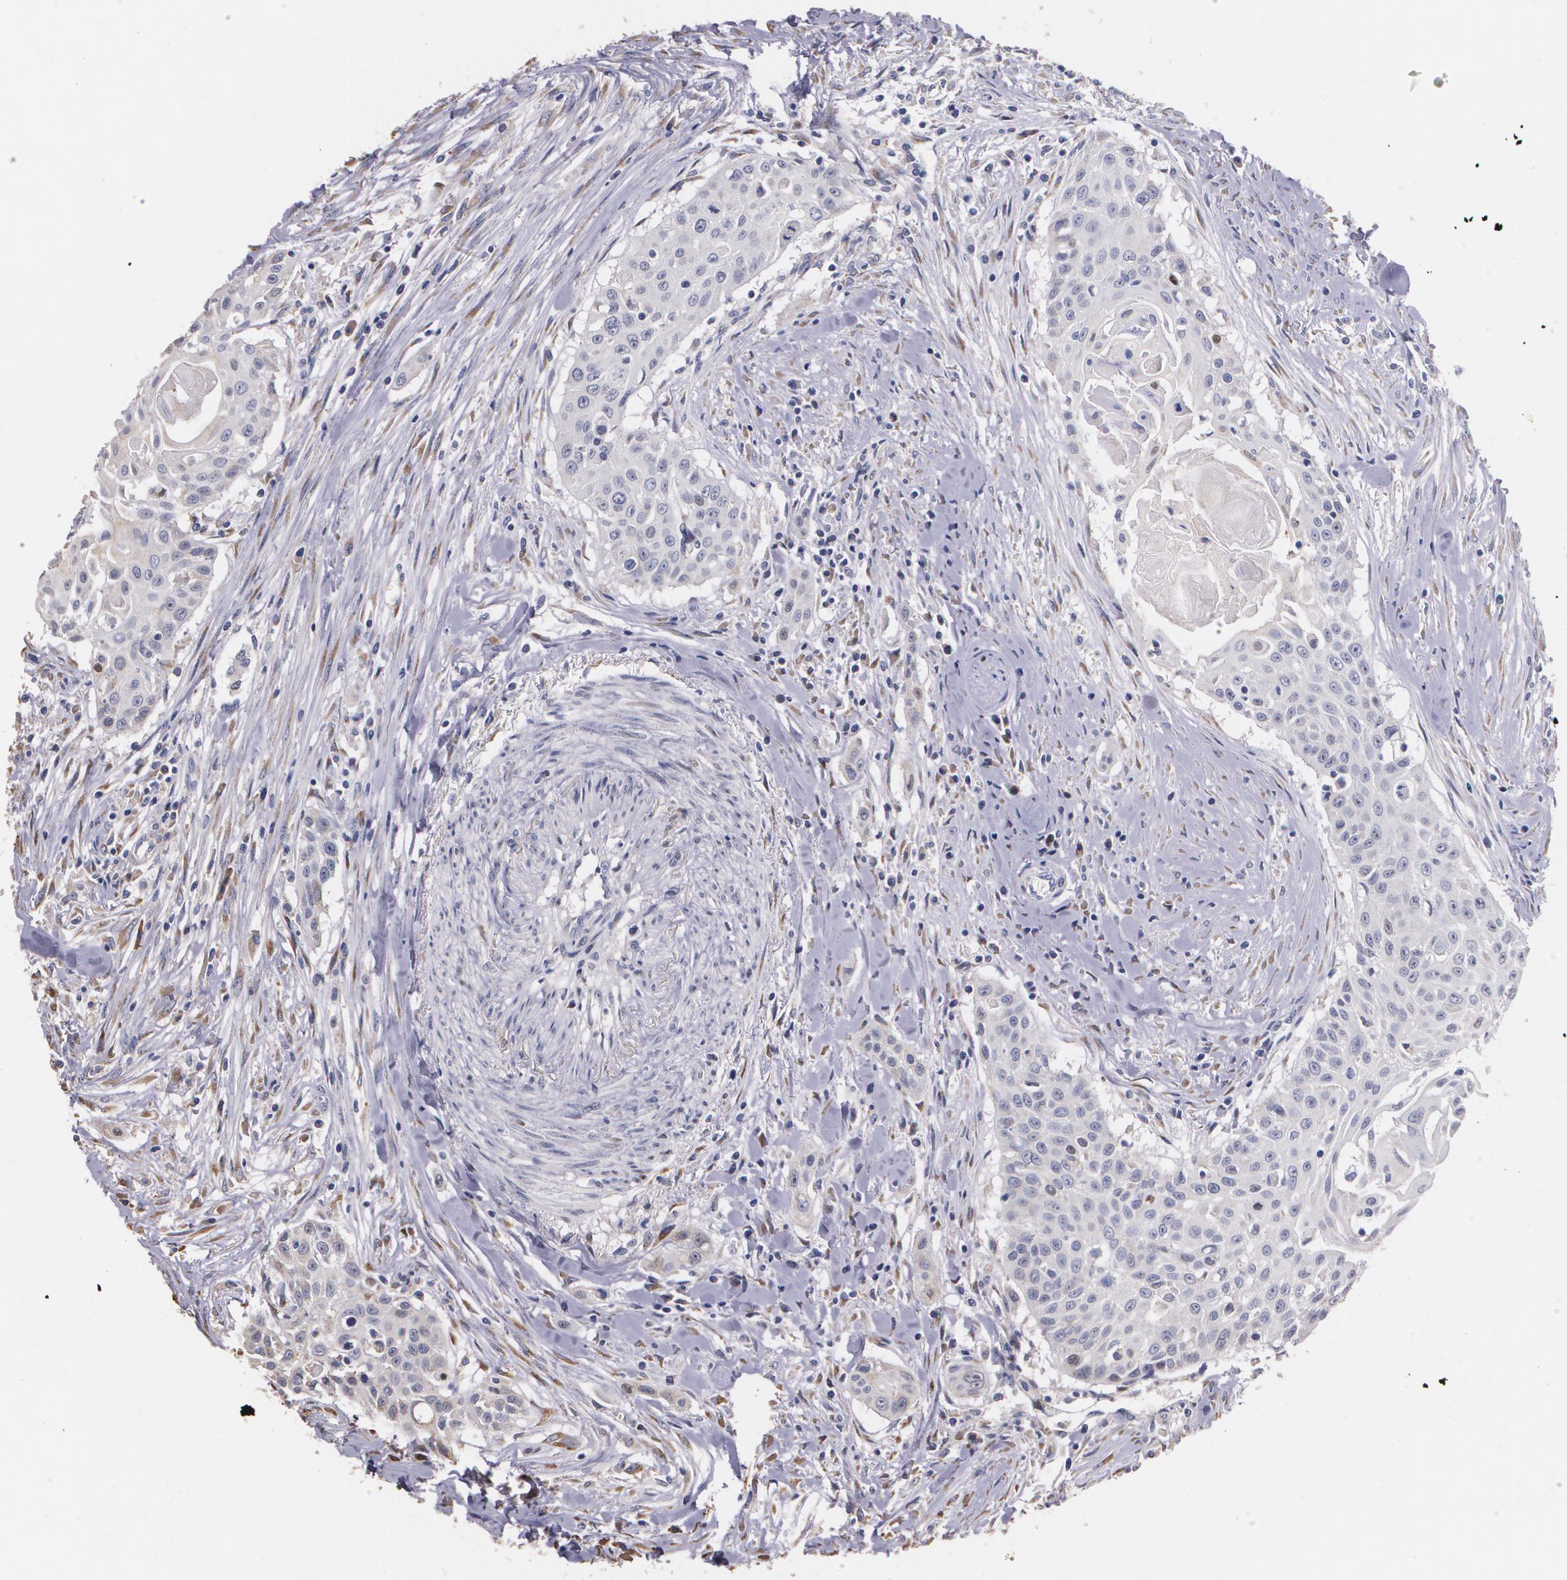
{"staining": {"intensity": "weak", "quantity": "<25%", "location": "cytoplasmic/membranous"}, "tissue": "head and neck cancer", "cell_type": "Tumor cells", "image_type": "cancer", "snomed": [{"axis": "morphology", "description": "Squamous cell carcinoma, NOS"}, {"axis": "morphology", "description": "Squamous cell carcinoma, metastatic, NOS"}, {"axis": "topography", "description": "Lymph node"}, {"axis": "topography", "description": "Salivary gland"}, {"axis": "topography", "description": "Head-Neck"}], "caption": "This is an immunohistochemistry image of head and neck cancer (metastatic squamous cell carcinoma). There is no positivity in tumor cells.", "gene": "ATF3", "patient": {"sex": "female", "age": 74}}